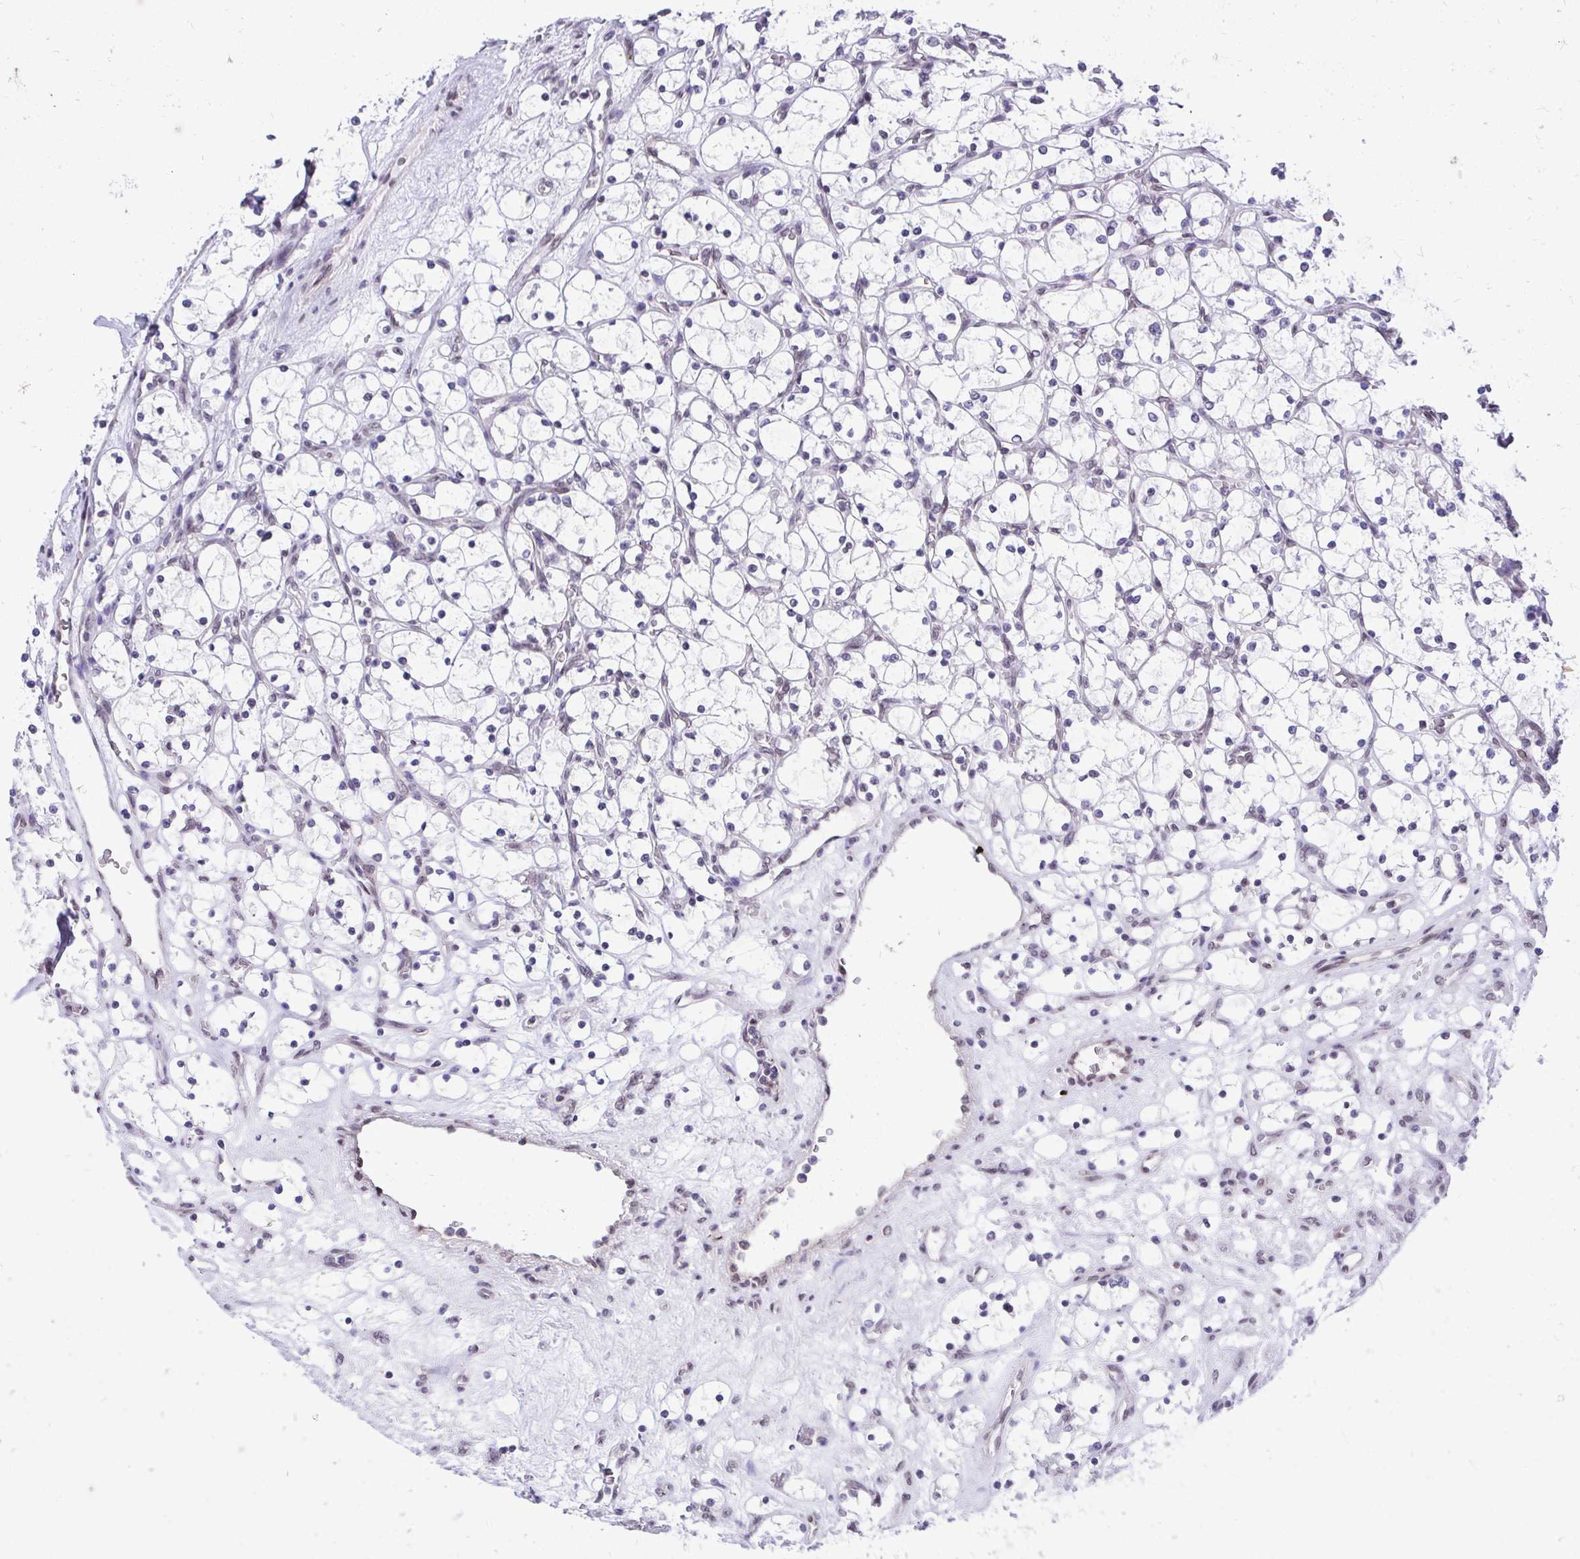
{"staining": {"intensity": "negative", "quantity": "none", "location": "none"}, "tissue": "renal cancer", "cell_type": "Tumor cells", "image_type": "cancer", "snomed": [{"axis": "morphology", "description": "Adenocarcinoma, NOS"}, {"axis": "topography", "description": "Kidney"}], "caption": "Immunohistochemistry histopathology image of neoplastic tissue: renal adenocarcinoma stained with DAB (3,3'-diaminobenzidine) displays no significant protein positivity in tumor cells.", "gene": "BANF1", "patient": {"sex": "female", "age": 69}}